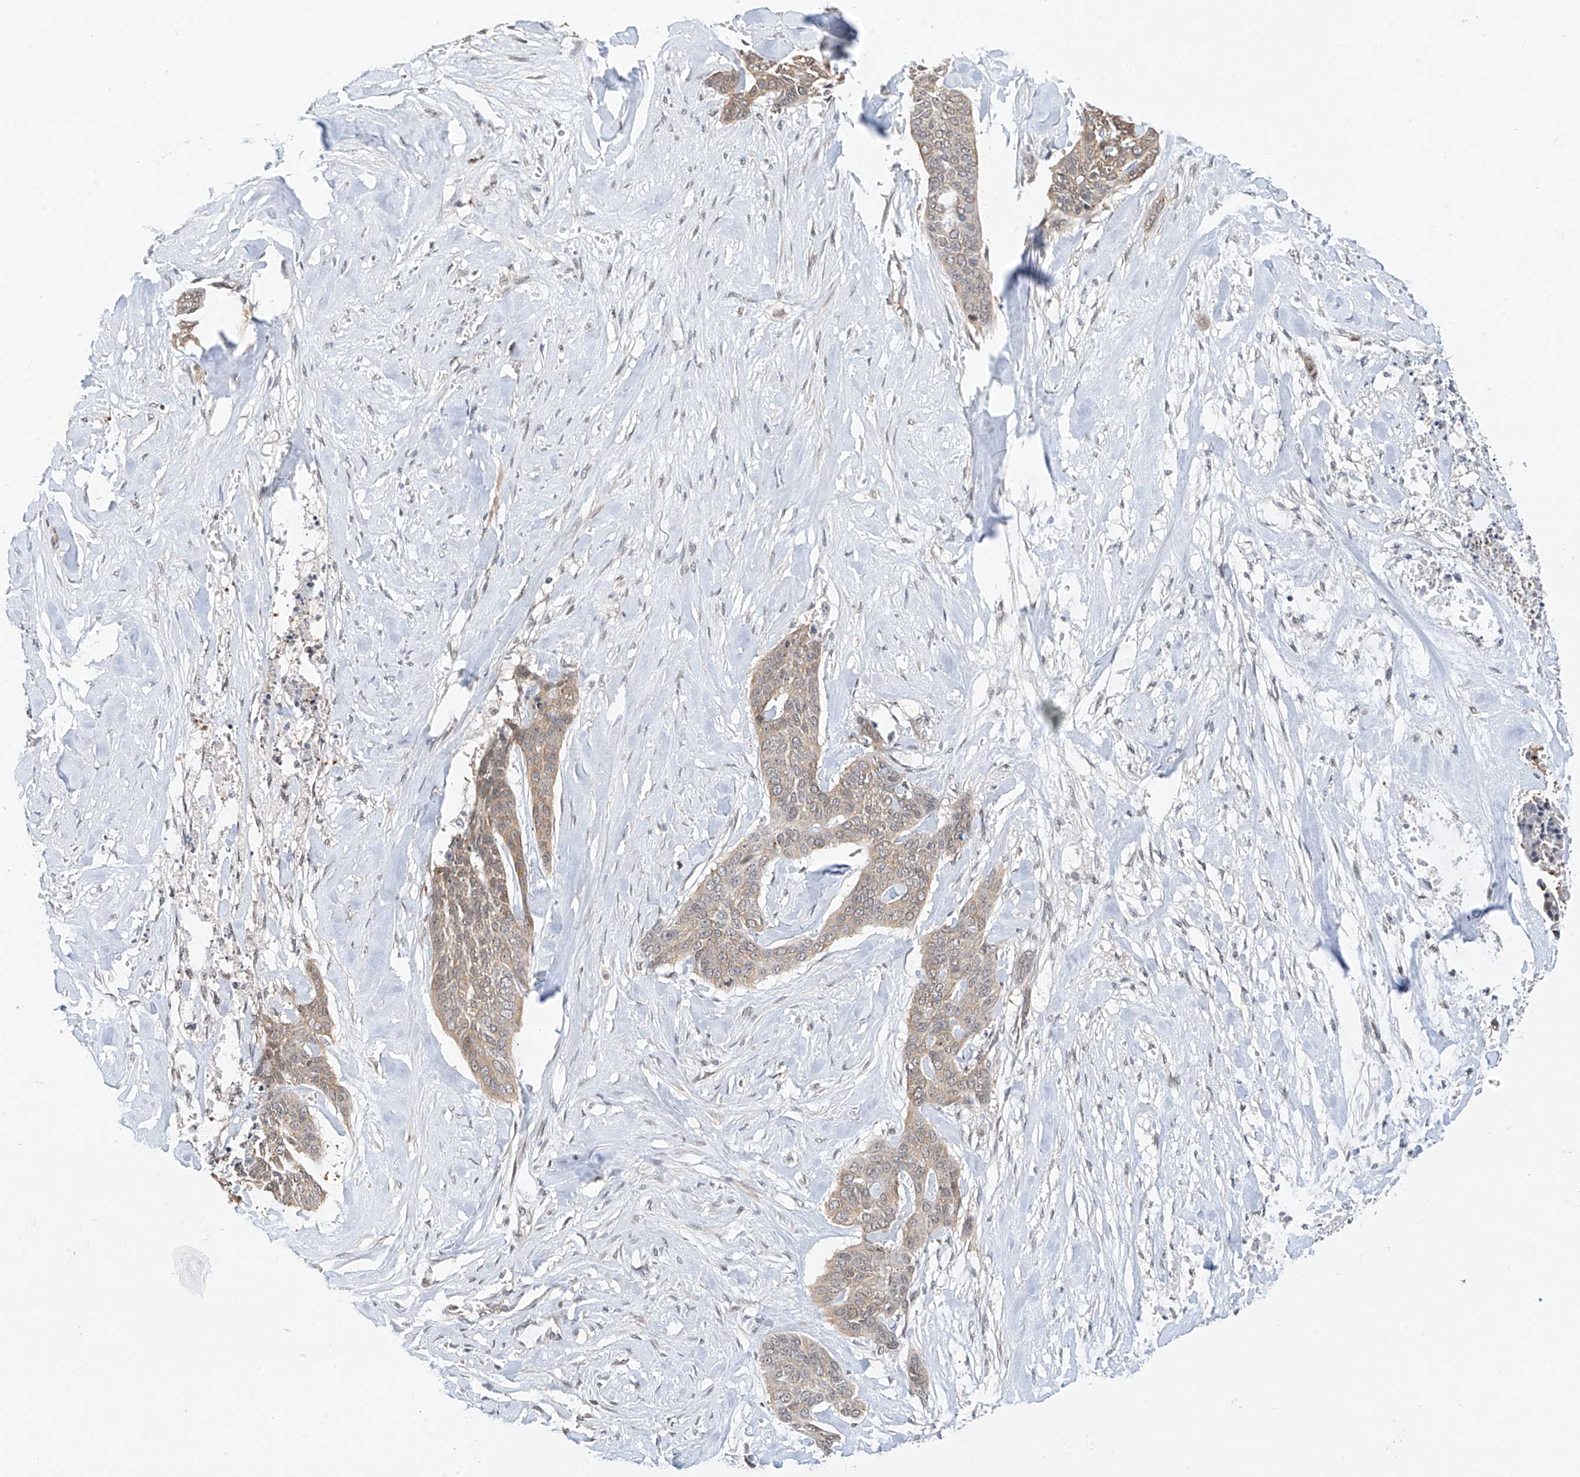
{"staining": {"intensity": "weak", "quantity": ">75%", "location": "cytoplasmic/membranous"}, "tissue": "skin cancer", "cell_type": "Tumor cells", "image_type": "cancer", "snomed": [{"axis": "morphology", "description": "Basal cell carcinoma"}, {"axis": "topography", "description": "Skin"}], "caption": "The image shows staining of skin cancer (basal cell carcinoma), revealing weak cytoplasmic/membranous protein expression (brown color) within tumor cells.", "gene": "PPA2", "patient": {"sex": "female", "age": 64}}